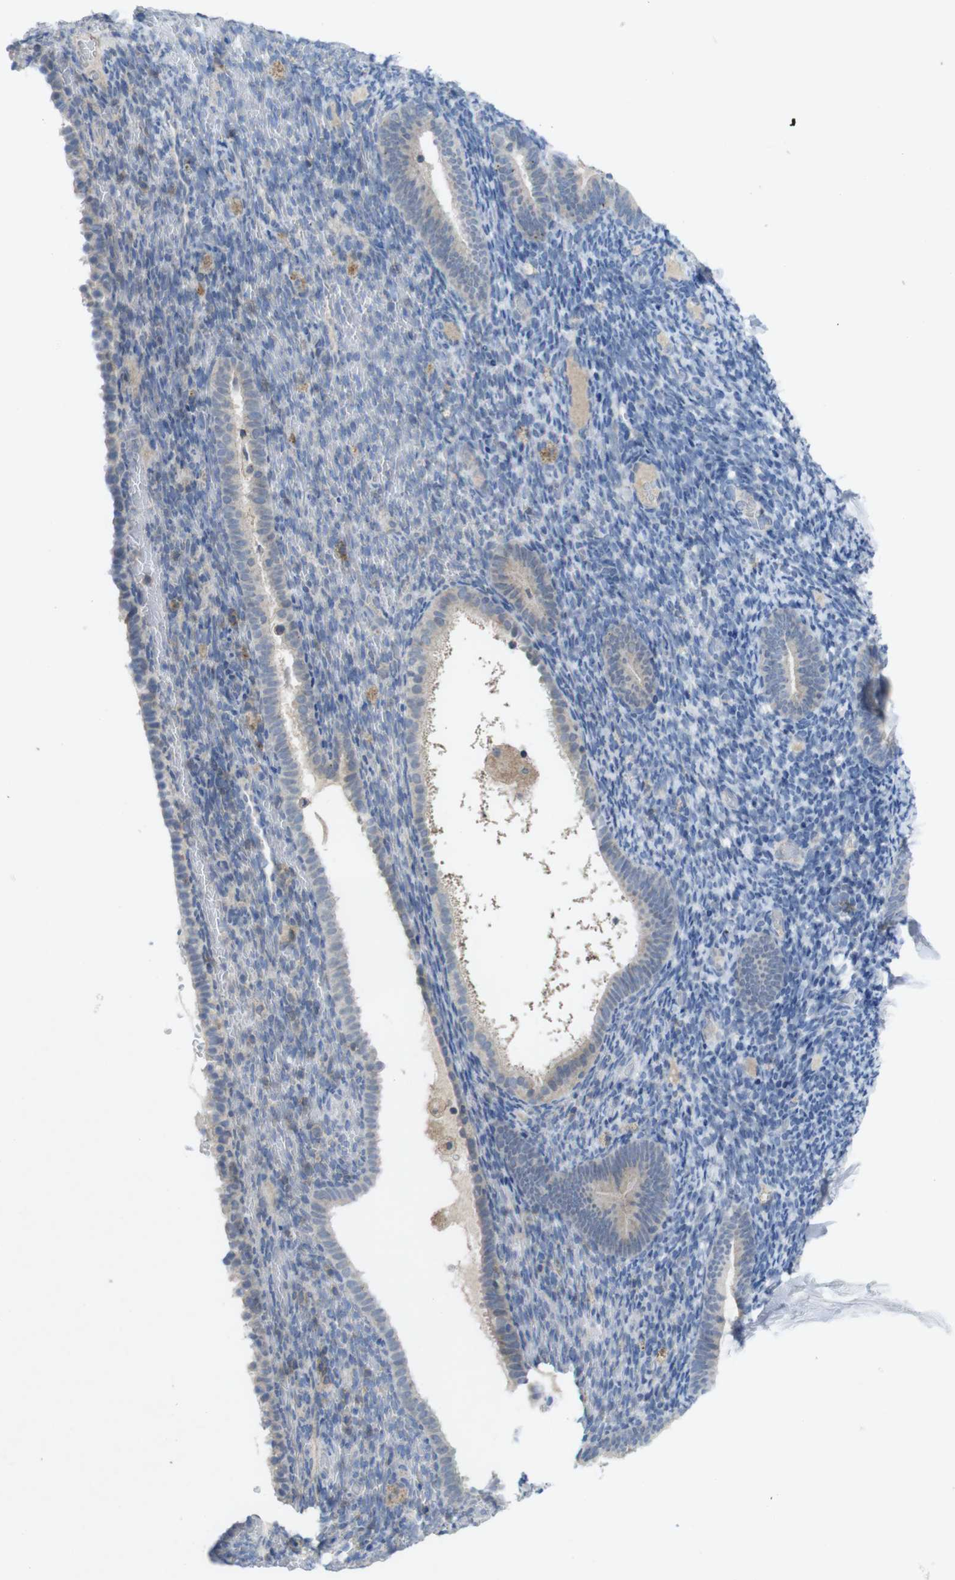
{"staining": {"intensity": "negative", "quantity": "none", "location": "none"}, "tissue": "endometrium", "cell_type": "Cells in endometrial stroma", "image_type": "normal", "snomed": [{"axis": "morphology", "description": "Normal tissue, NOS"}, {"axis": "topography", "description": "Endometrium"}], "caption": "Immunohistochemistry histopathology image of benign endometrium: human endometrium stained with DAB (3,3'-diaminobenzidine) exhibits no significant protein positivity in cells in endometrial stroma. (DAB (3,3'-diaminobenzidine) immunohistochemistry (IHC) visualized using brightfield microscopy, high magnification).", "gene": "SLAMF7", "patient": {"sex": "female", "age": 51}}